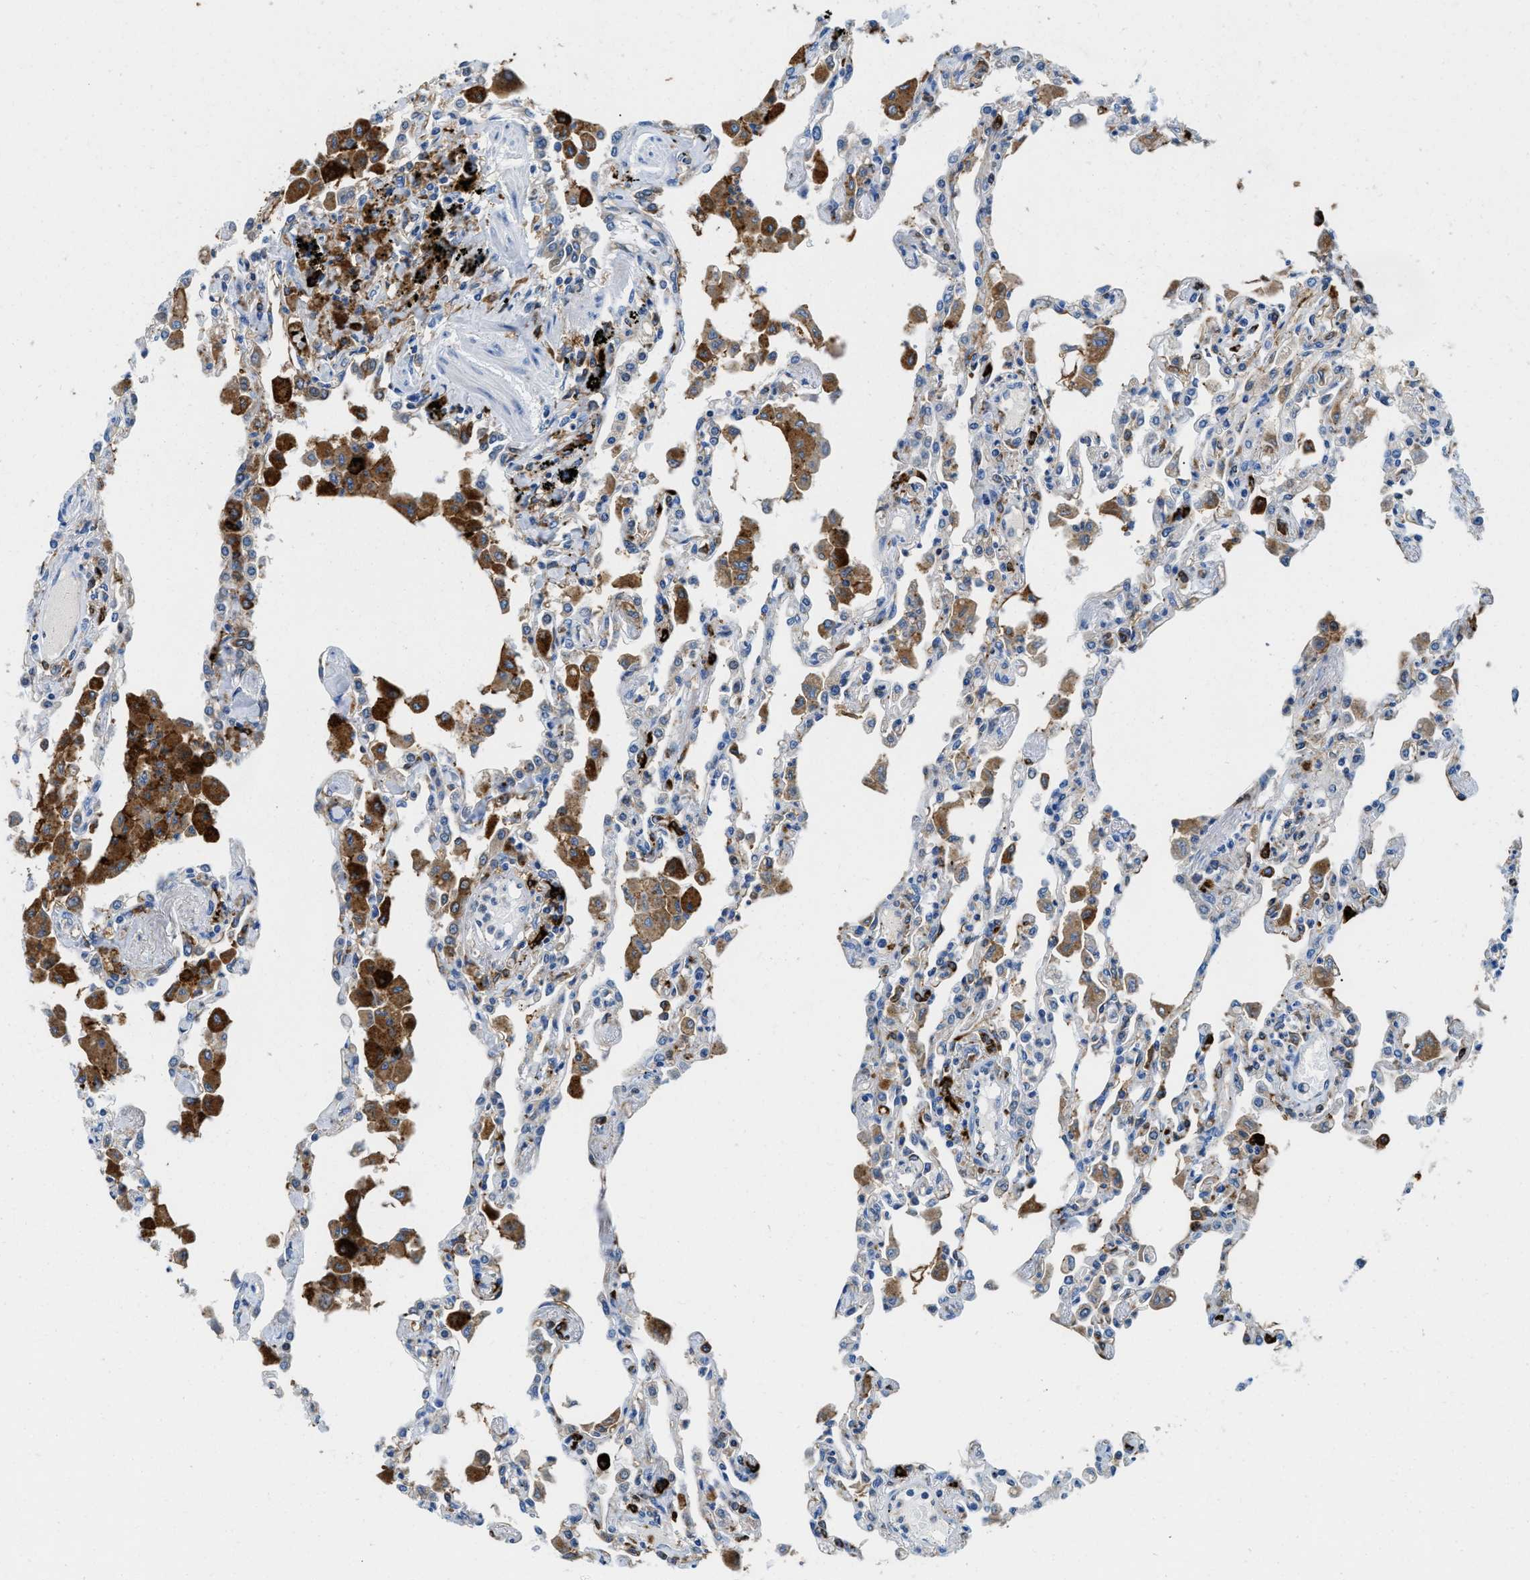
{"staining": {"intensity": "weak", "quantity": "<25%", "location": "cytoplasmic/membranous"}, "tissue": "lung", "cell_type": "Alveolar cells", "image_type": "normal", "snomed": [{"axis": "morphology", "description": "Normal tissue, NOS"}, {"axis": "topography", "description": "Bronchus"}, {"axis": "topography", "description": "Lung"}], "caption": "The micrograph demonstrates no staining of alveolar cells in normal lung. Nuclei are stained in blue.", "gene": "CD226", "patient": {"sex": "female", "age": 49}}